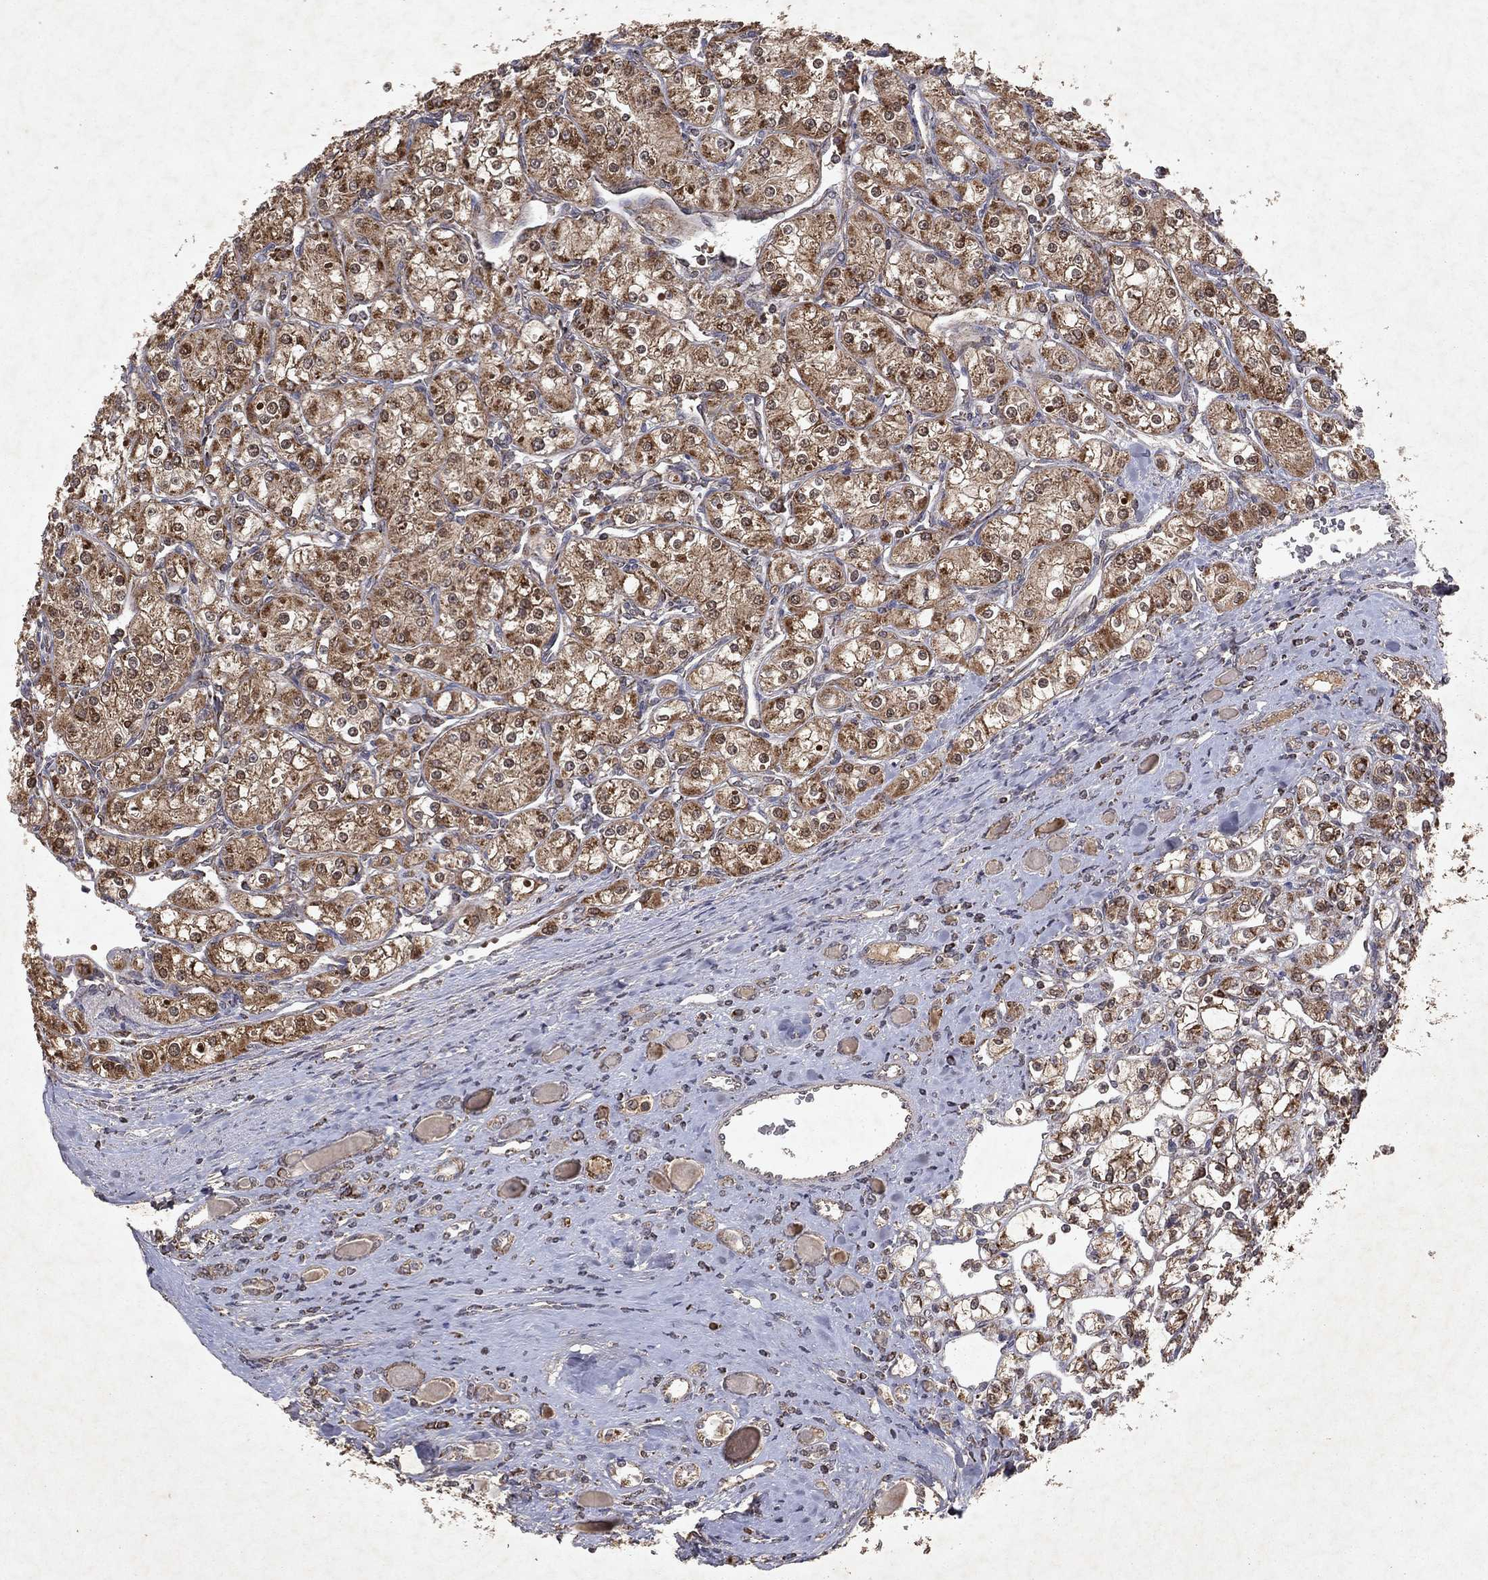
{"staining": {"intensity": "strong", "quantity": "25%-75%", "location": "cytoplasmic/membranous"}, "tissue": "renal cancer", "cell_type": "Tumor cells", "image_type": "cancer", "snomed": [{"axis": "morphology", "description": "Adenocarcinoma, NOS"}, {"axis": "topography", "description": "Kidney"}], "caption": "Immunohistochemistry (DAB (3,3'-diaminobenzidine)) staining of human renal adenocarcinoma reveals strong cytoplasmic/membranous protein staining in about 25%-75% of tumor cells. Immunohistochemistry stains the protein of interest in brown and the nuclei are stained blue.", "gene": "PYROXD2", "patient": {"sex": "male", "age": 77}}